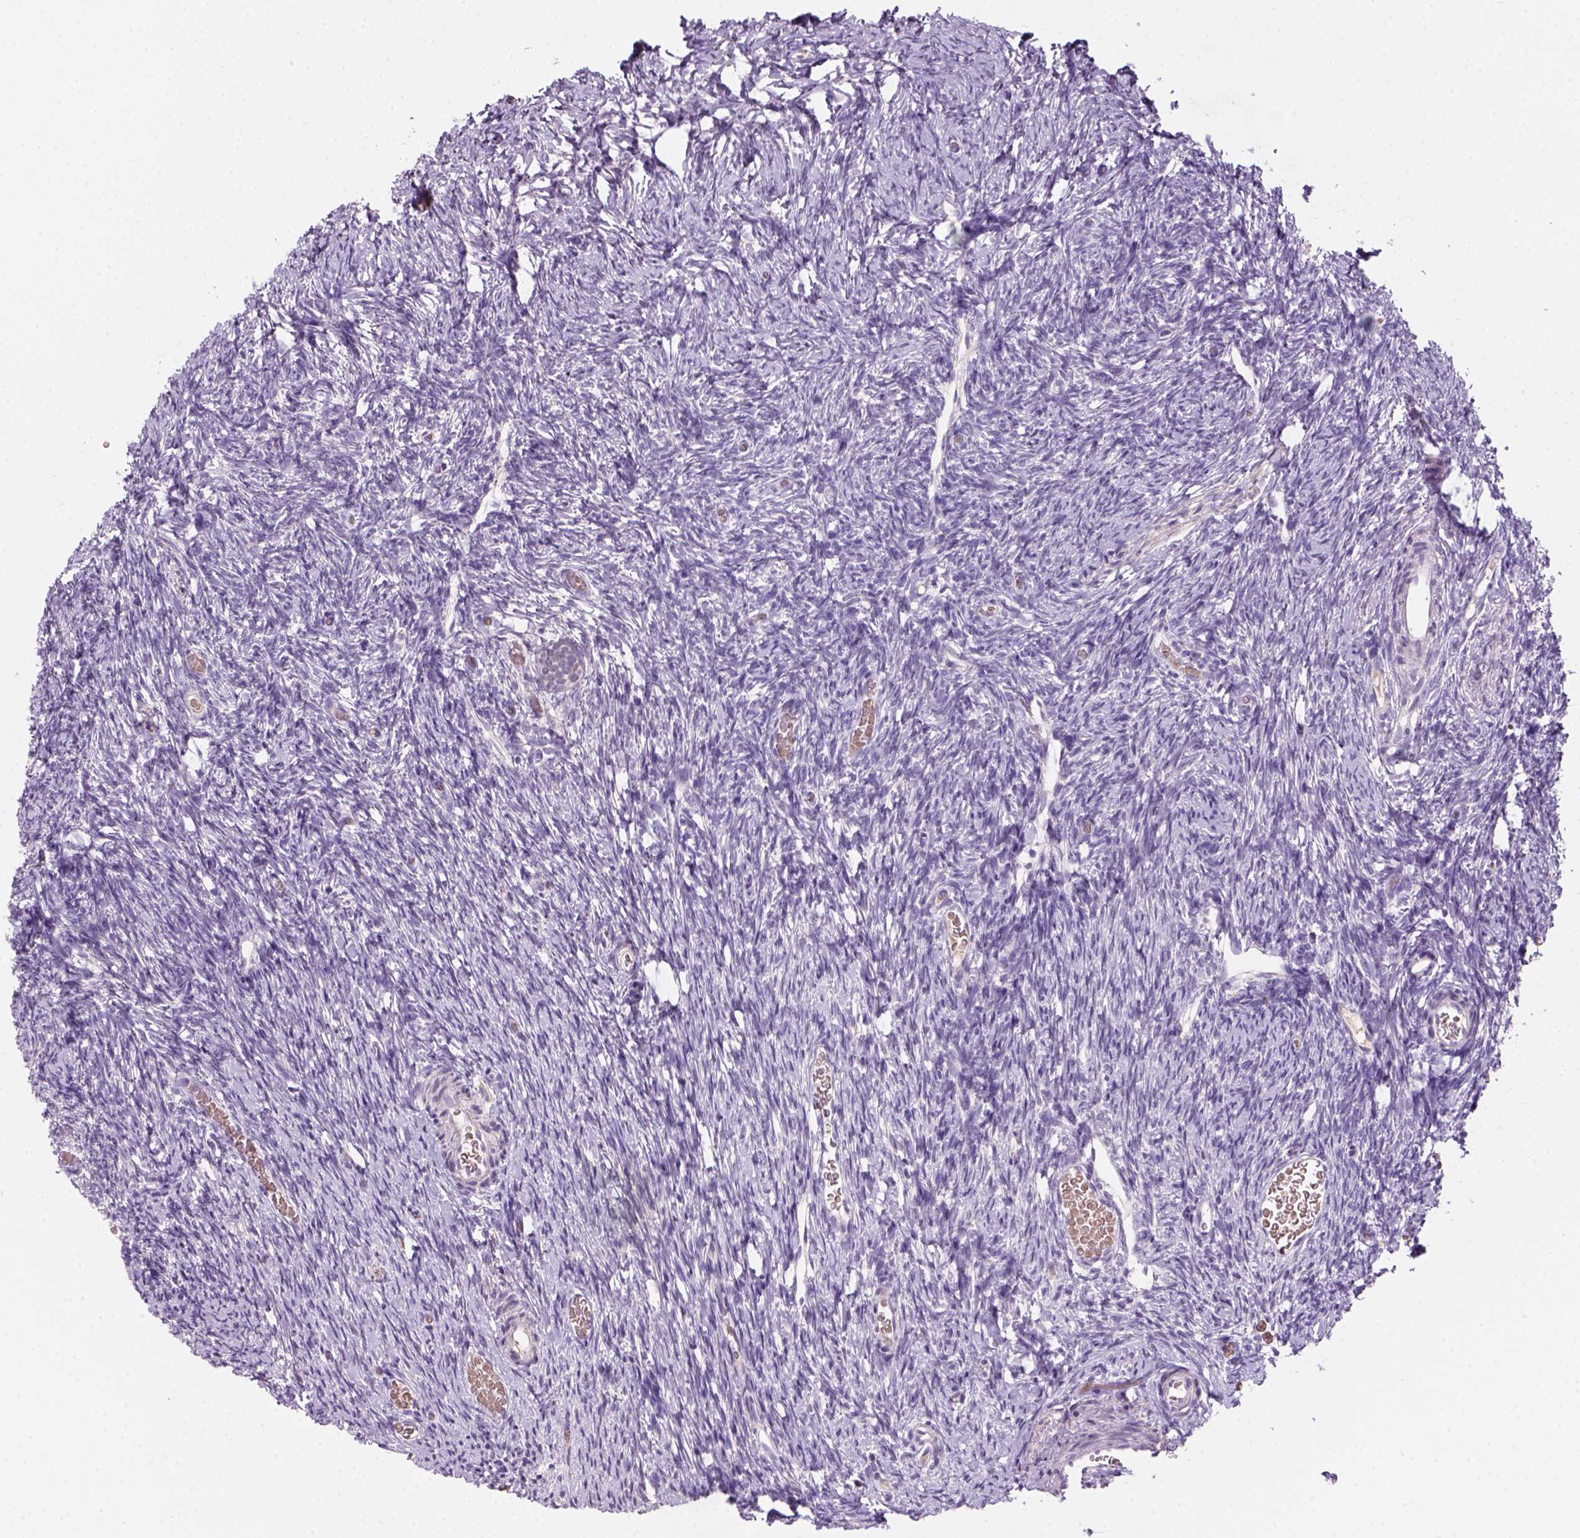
{"staining": {"intensity": "negative", "quantity": "none", "location": "none"}, "tissue": "ovary", "cell_type": "Follicle cells", "image_type": "normal", "snomed": [{"axis": "morphology", "description": "Normal tissue, NOS"}, {"axis": "topography", "description": "Ovary"}], "caption": "Ovary stained for a protein using IHC displays no positivity follicle cells.", "gene": "ZMAT4", "patient": {"sex": "female", "age": 39}}